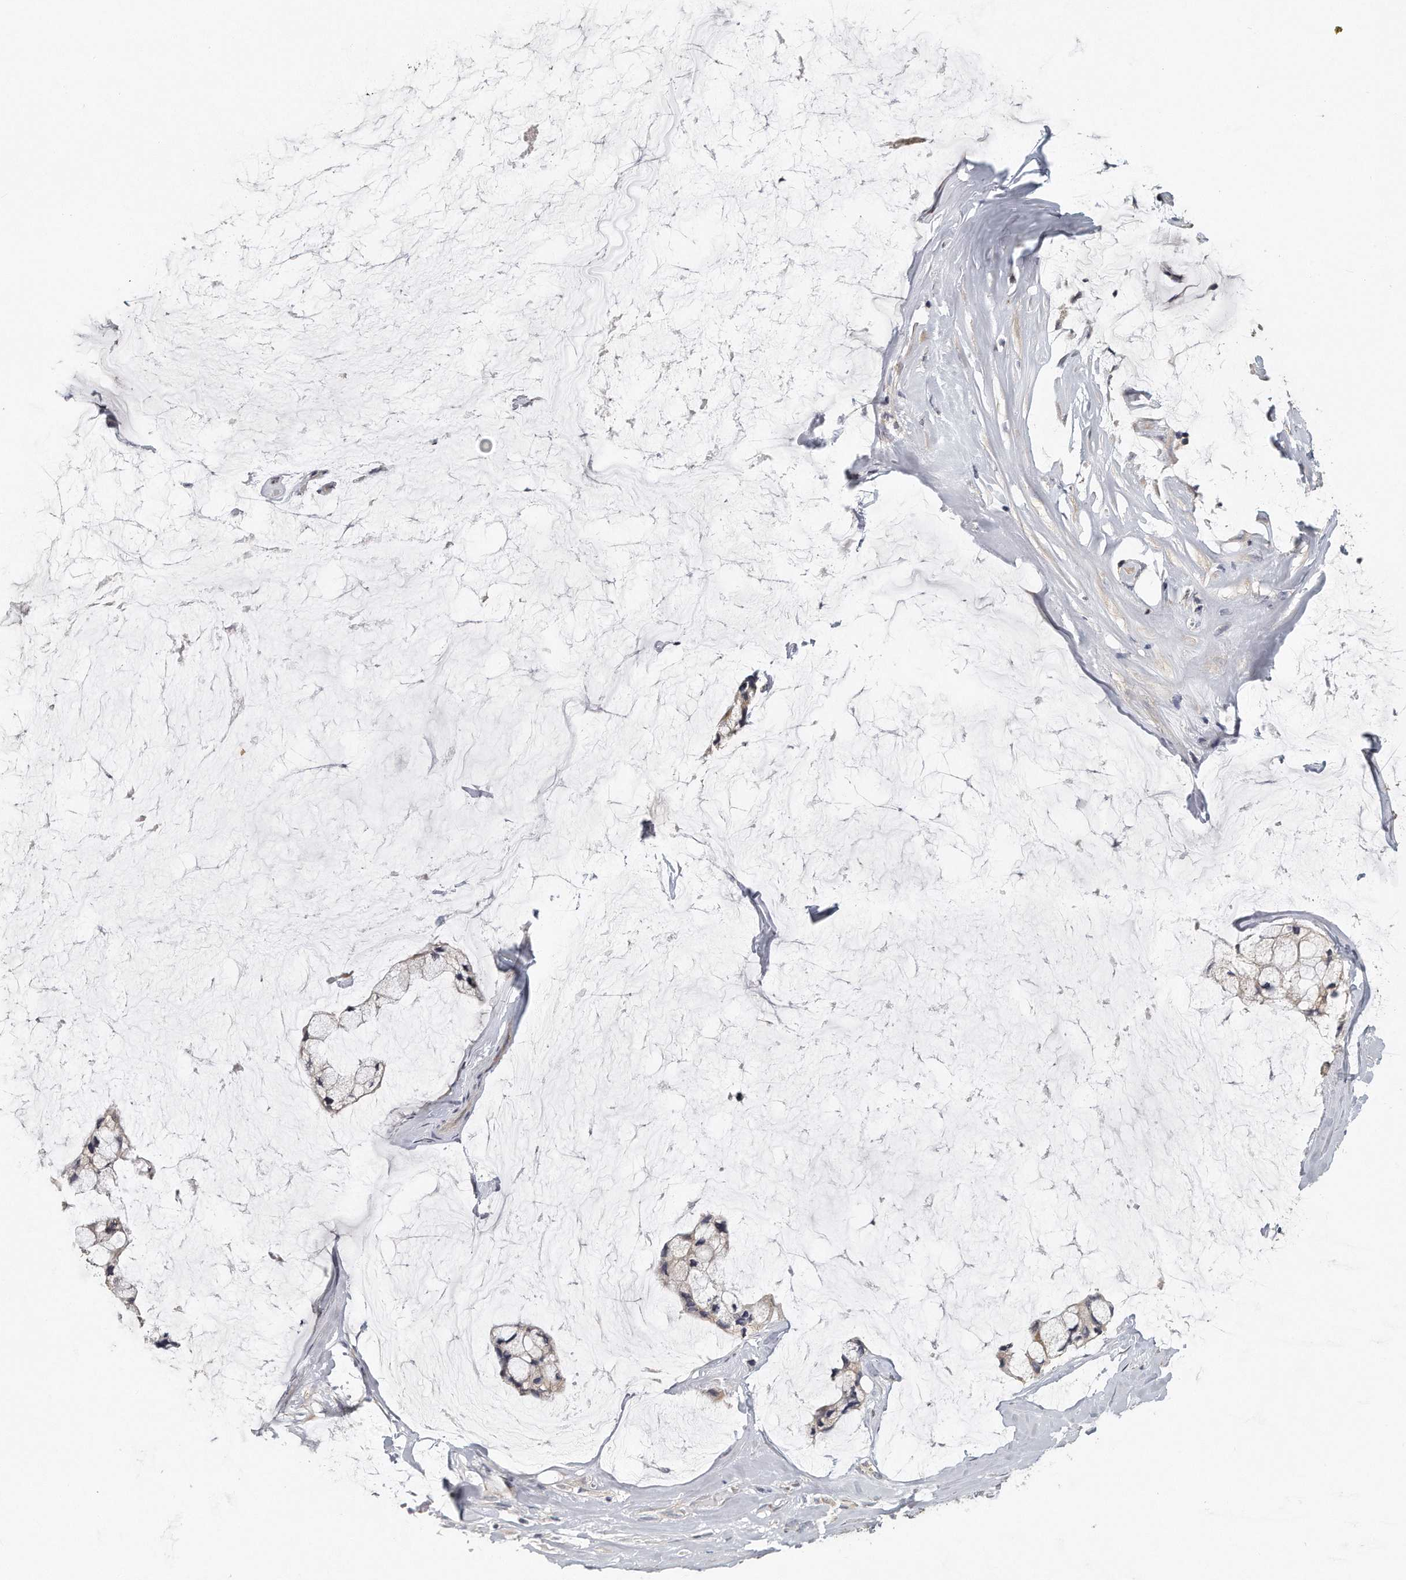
{"staining": {"intensity": "weak", "quantity": "<25%", "location": "cytoplasmic/membranous"}, "tissue": "ovarian cancer", "cell_type": "Tumor cells", "image_type": "cancer", "snomed": [{"axis": "morphology", "description": "Cystadenocarcinoma, mucinous, NOS"}, {"axis": "topography", "description": "Ovary"}], "caption": "A photomicrograph of ovarian cancer stained for a protein exhibits no brown staining in tumor cells.", "gene": "EIF3I", "patient": {"sex": "female", "age": 39}}